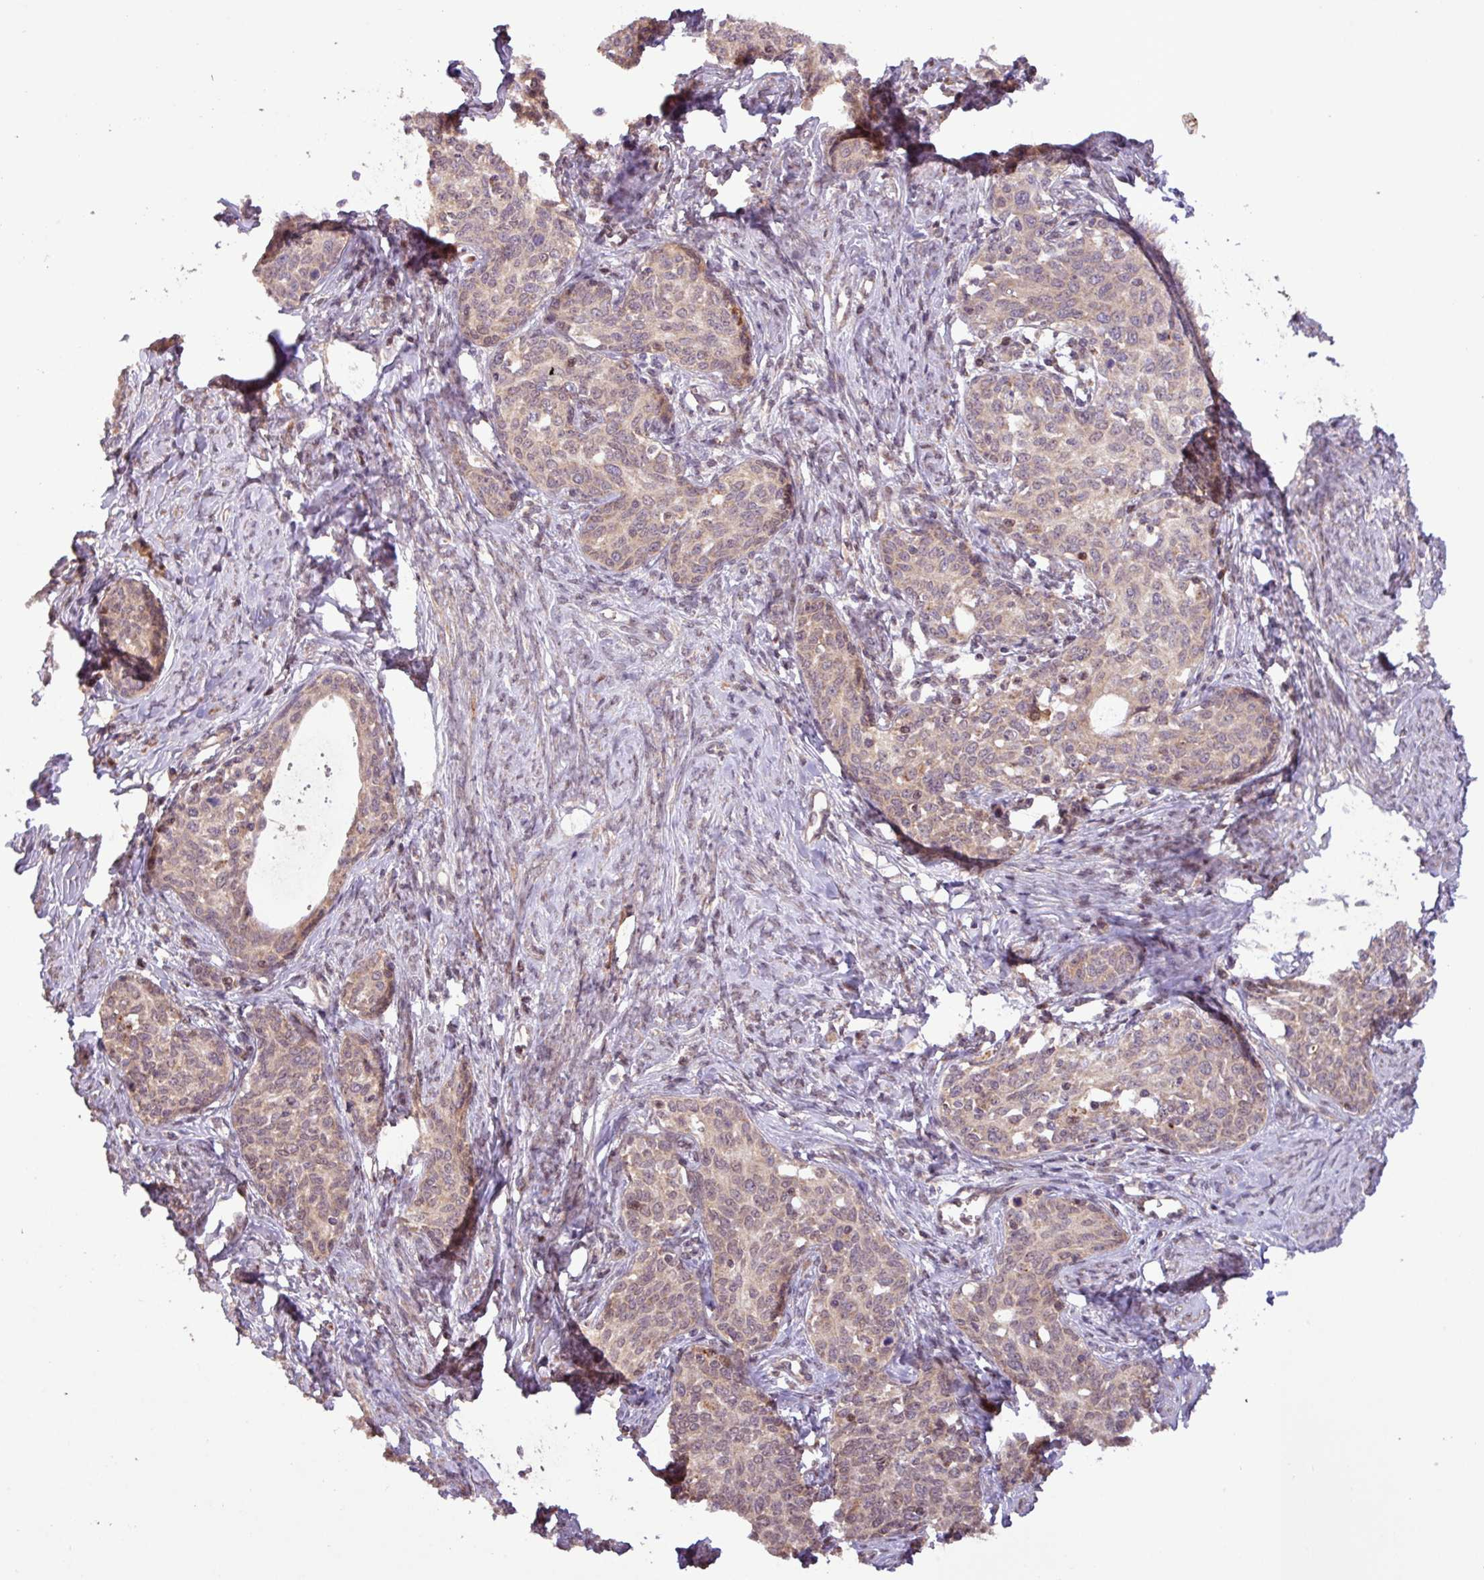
{"staining": {"intensity": "weak", "quantity": ">75%", "location": "cytoplasmic/membranous"}, "tissue": "cervical cancer", "cell_type": "Tumor cells", "image_type": "cancer", "snomed": [{"axis": "morphology", "description": "Squamous cell carcinoma, NOS"}, {"axis": "morphology", "description": "Adenocarcinoma, NOS"}, {"axis": "topography", "description": "Cervix"}], "caption": "Tumor cells demonstrate low levels of weak cytoplasmic/membranous staining in approximately >75% of cells in cervical adenocarcinoma. Nuclei are stained in blue.", "gene": "YPEL3", "patient": {"sex": "female", "age": 52}}